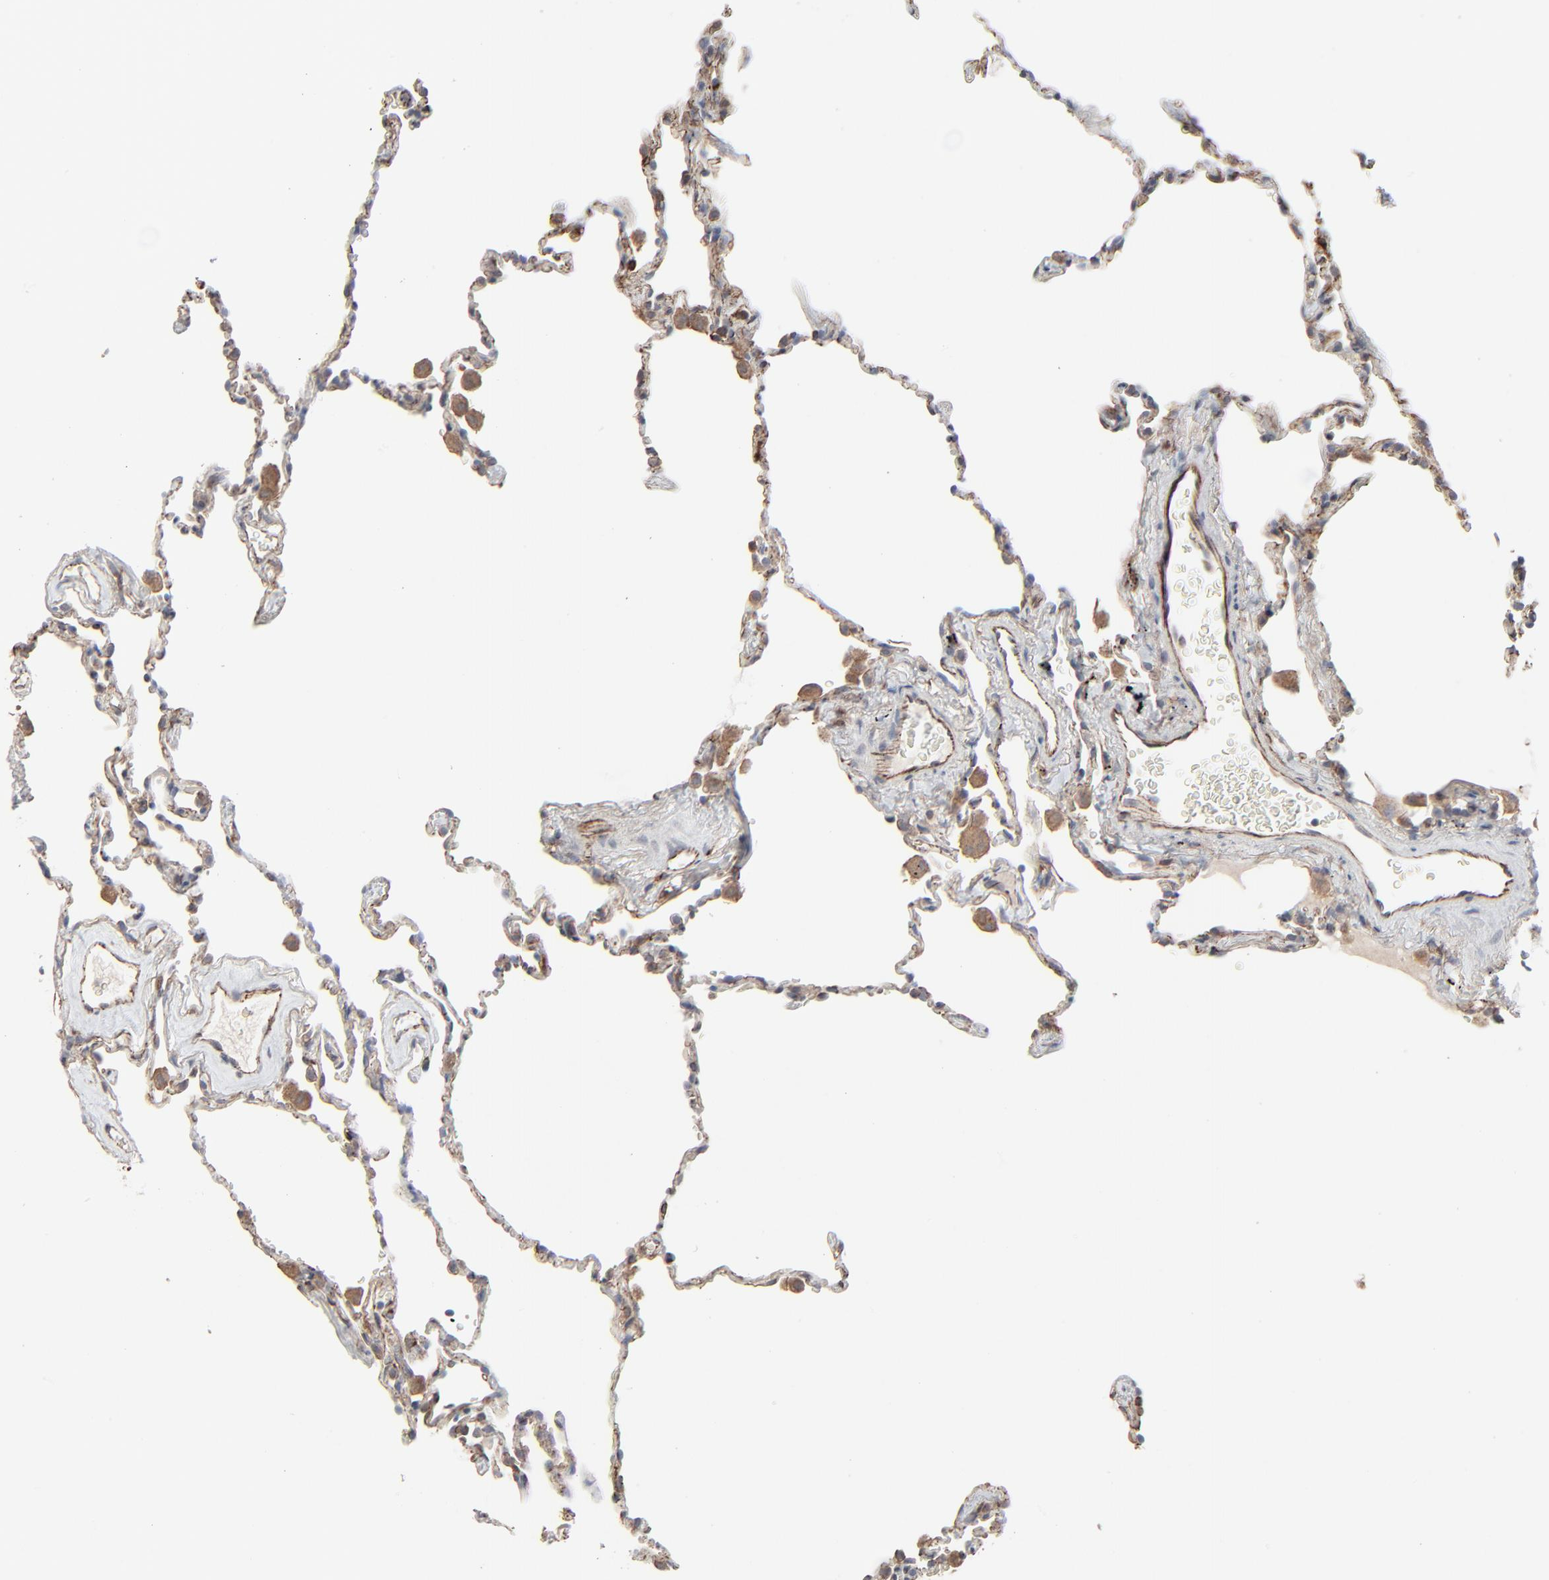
{"staining": {"intensity": "weak", "quantity": "<25%", "location": "cytoplasmic/membranous"}, "tissue": "lung", "cell_type": "Alveolar cells", "image_type": "normal", "snomed": [{"axis": "morphology", "description": "Normal tissue, NOS"}, {"axis": "morphology", "description": "Soft tissue tumor metastatic"}, {"axis": "topography", "description": "Lung"}], "caption": "Immunohistochemistry (IHC) photomicrograph of unremarkable lung: human lung stained with DAB (3,3'-diaminobenzidine) shows no significant protein positivity in alveolar cells.", "gene": "CTNND1", "patient": {"sex": "male", "age": 59}}